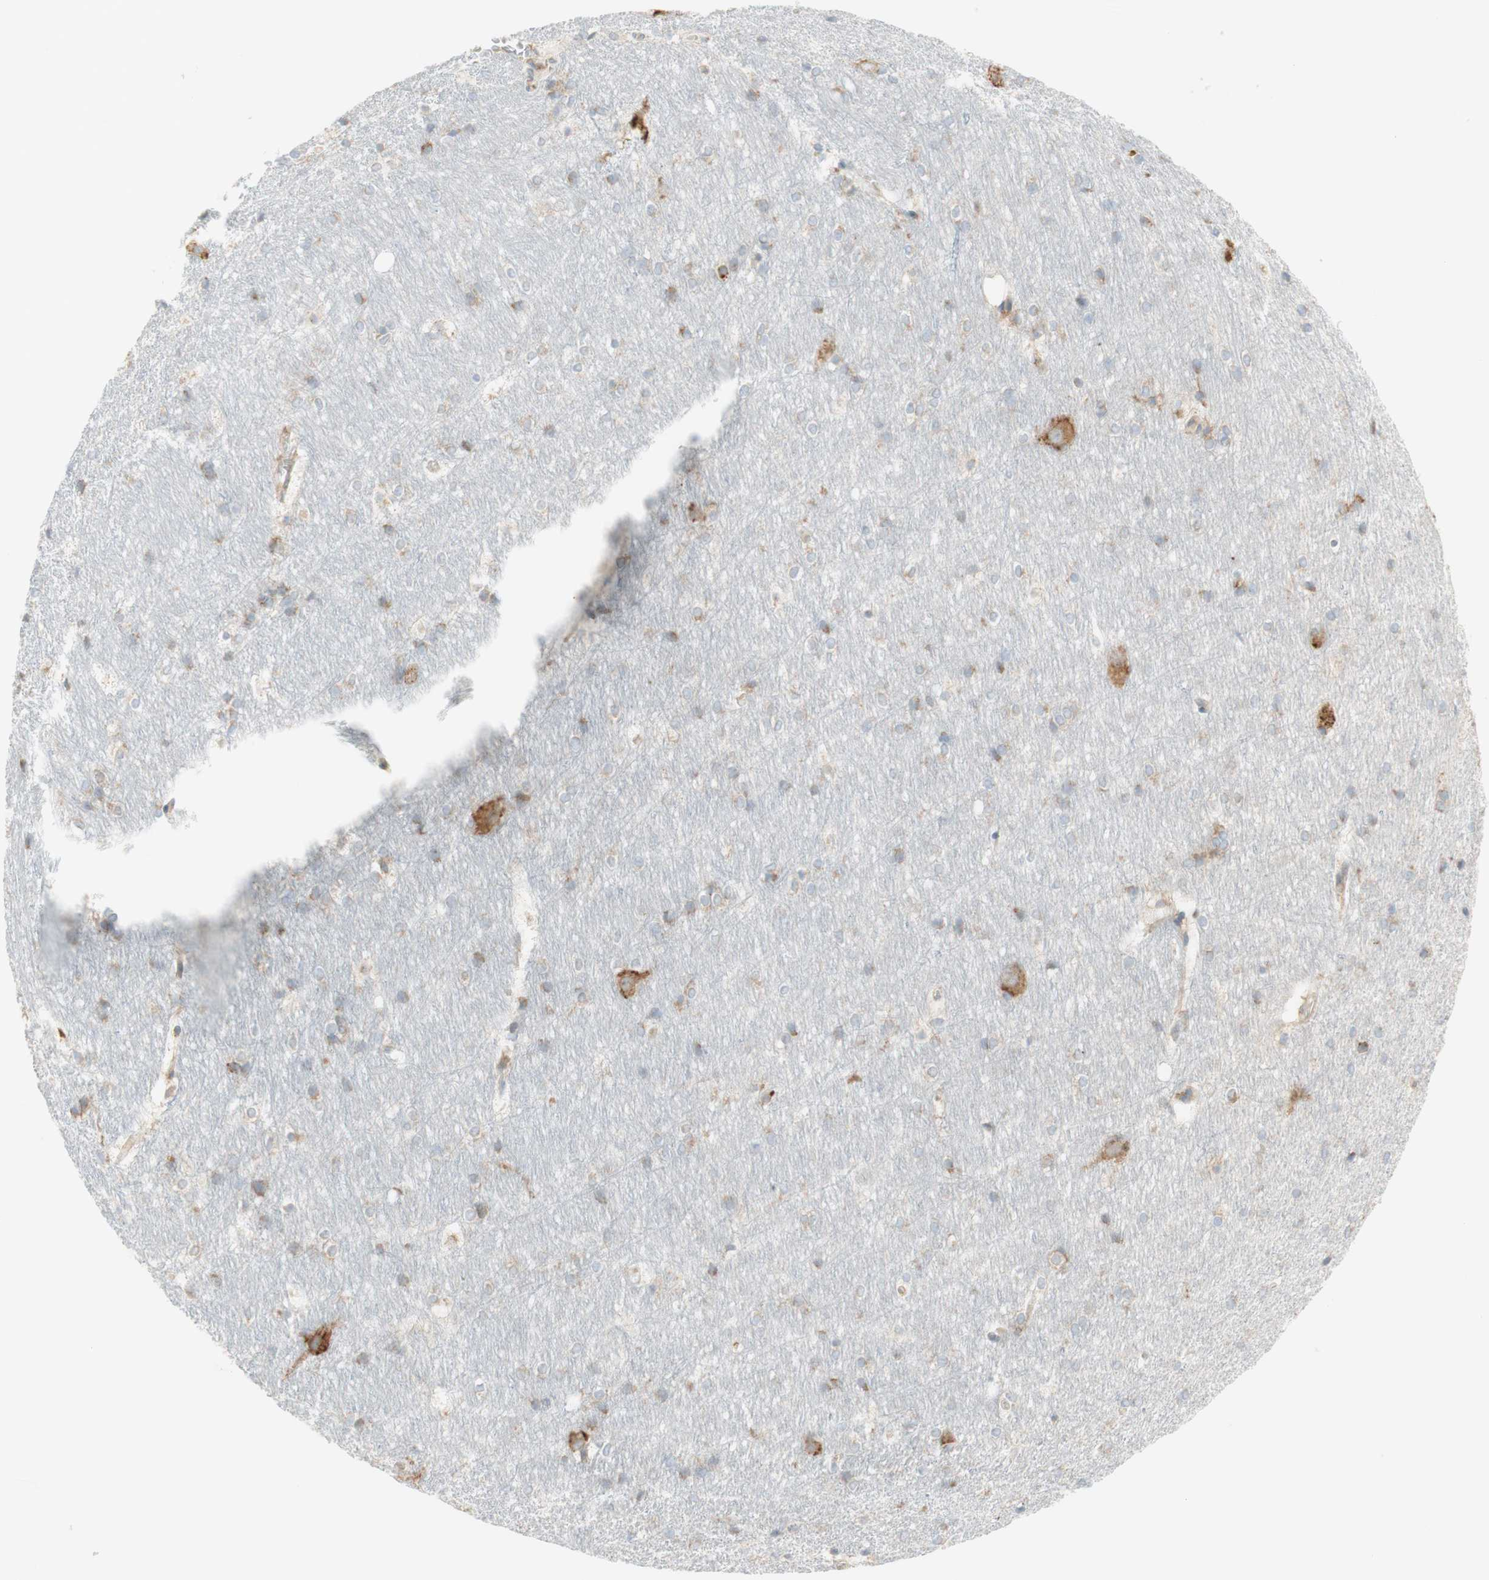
{"staining": {"intensity": "moderate", "quantity": "<25%", "location": "cytoplasmic/membranous"}, "tissue": "hippocampus", "cell_type": "Glial cells", "image_type": "normal", "snomed": [{"axis": "morphology", "description": "Normal tissue, NOS"}, {"axis": "topography", "description": "Hippocampus"}], "caption": "Moderate cytoplasmic/membranous staining is present in about <25% of glial cells in benign hippocampus. Nuclei are stained in blue.", "gene": "MANF", "patient": {"sex": "female", "age": 19}}